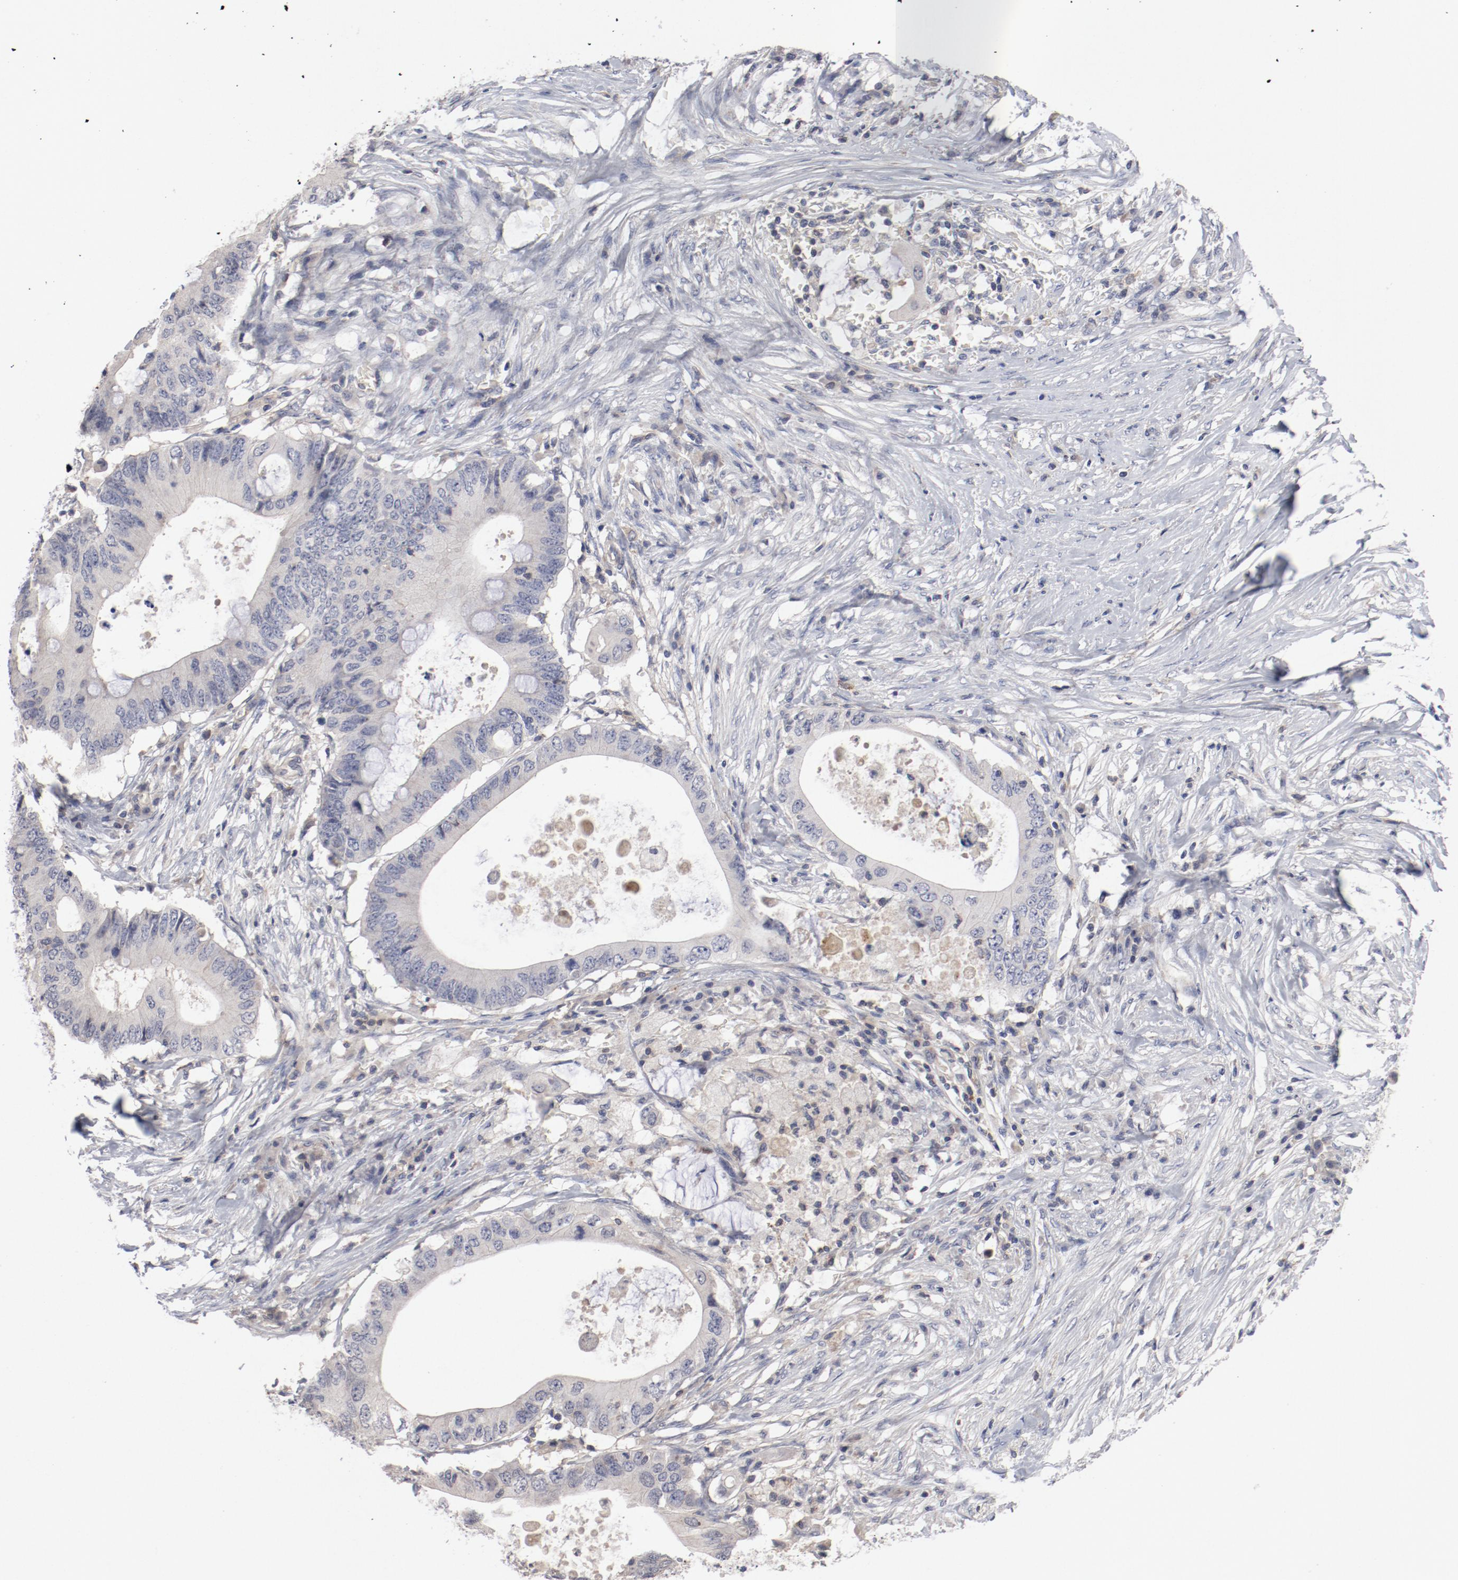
{"staining": {"intensity": "negative", "quantity": "none", "location": "none"}, "tissue": "colorectal cancer", "cell_type": "Tumor cells", "image_type": "cancer", "snomed": [{"axis": "morphology", "description": "Adenocarcinoma, NOS"}, {"axis": "topography", "description": "Colon"}], "caption": "Adenocarcinoma (colorectal) stained for a protein using immunohistochemistry exhibits no positivity tumor cells.", "gene": "CBL", "patient": {"sex": "male", "age": 71}}